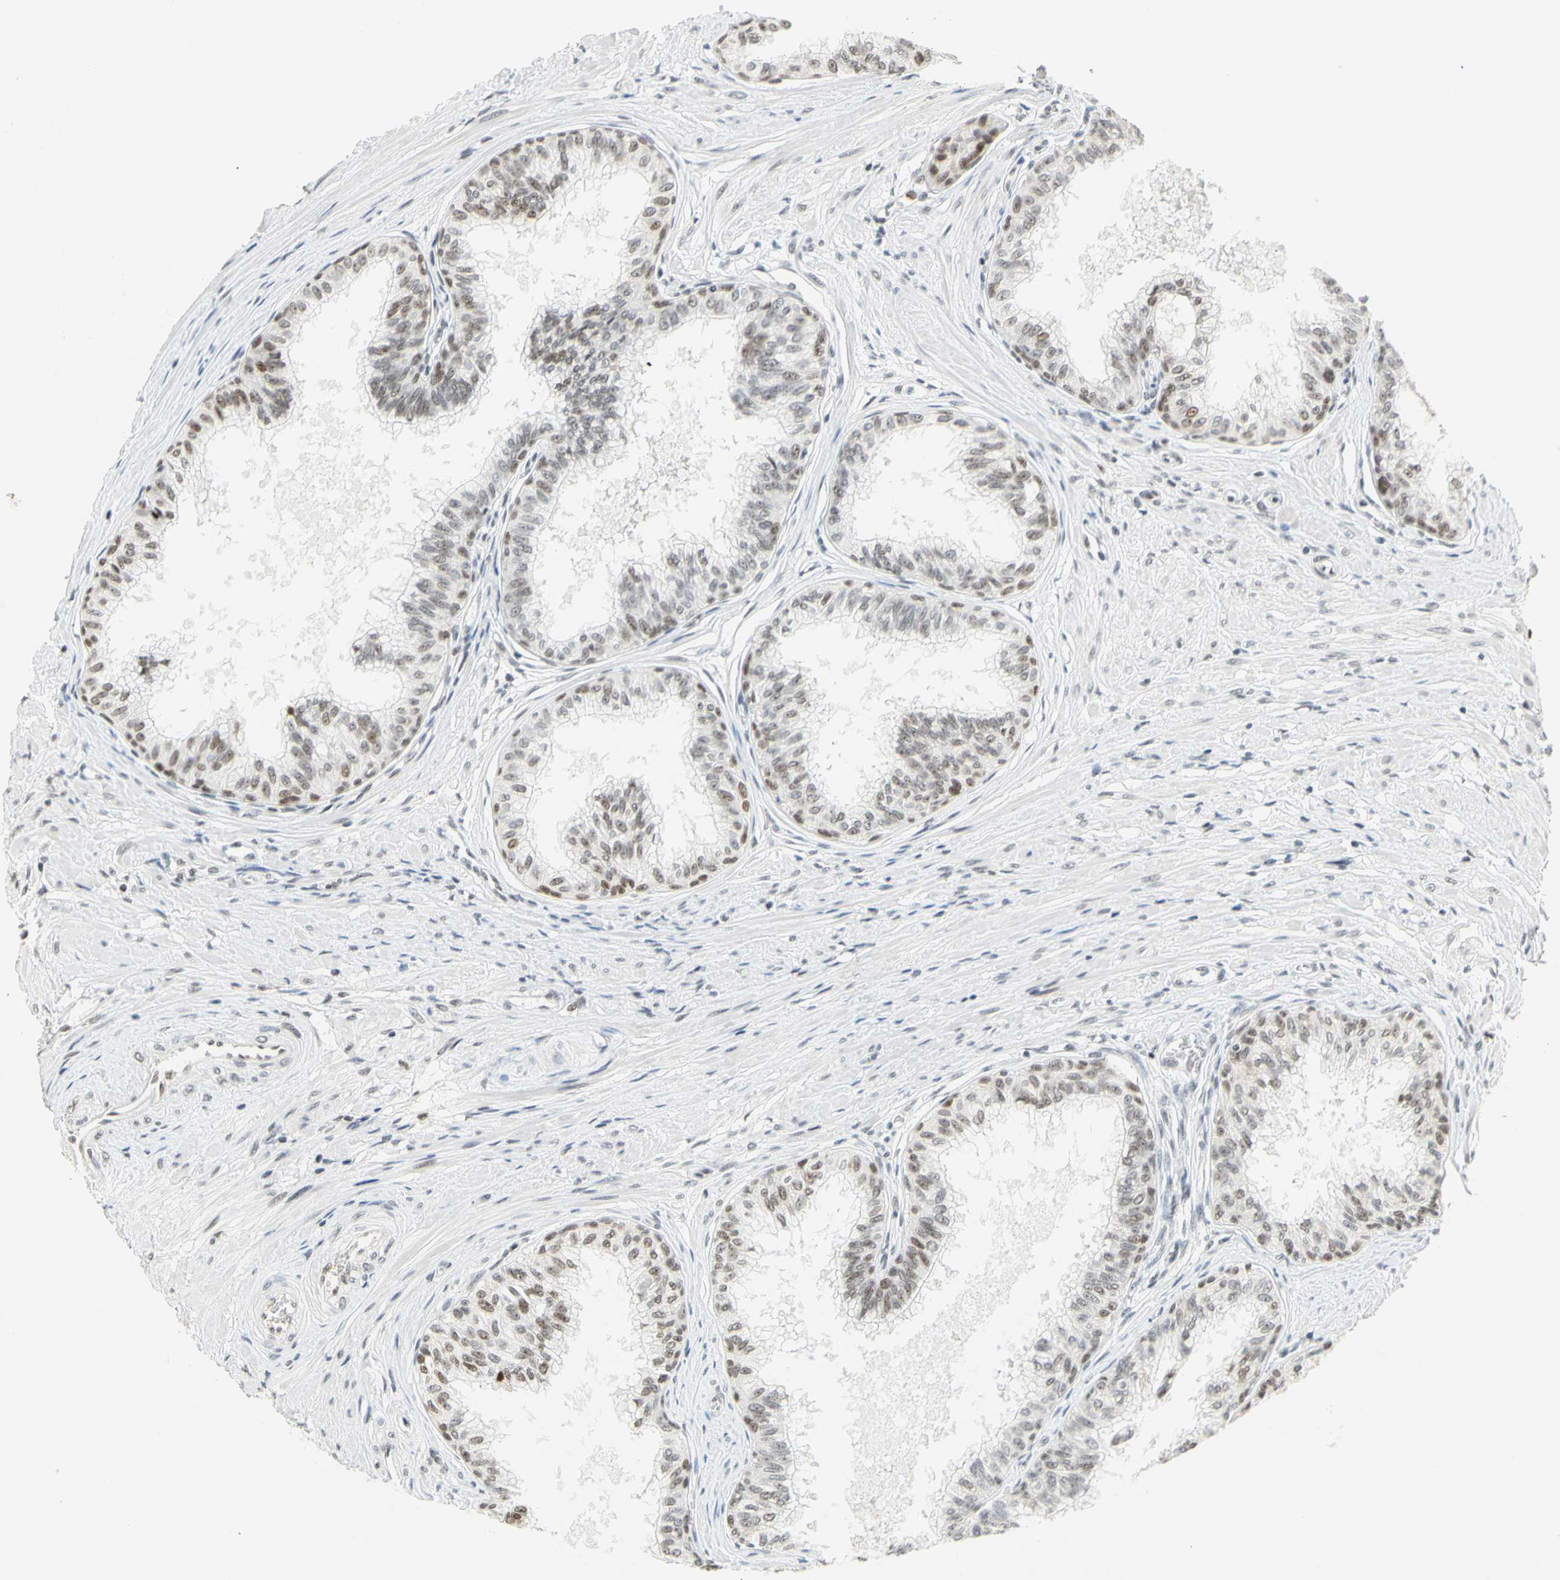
{"staining": {"intensity": "strong", "quantity": ">75%", "location": "nuclear"}, "tissue": "prostate", "cell_type": "Glandular cells", "image_type": "normal", "snomed": [{"axis": "morphology", "description": "Normal tissue, NOS"}, {"axis": "topography", "description": "Prostate"}, {"axis": "topography", "description": "Seminal veicle"}], "caption": "Glandular cells reveal high levels of strong nuclear positivity in approximately >75% of cells in normal prostate. (DAB IHC, brown staining for protein, blue staining for nuclei).", "gene": "ZSCAN16", "patient": {"sex": "male", "age": 60}}